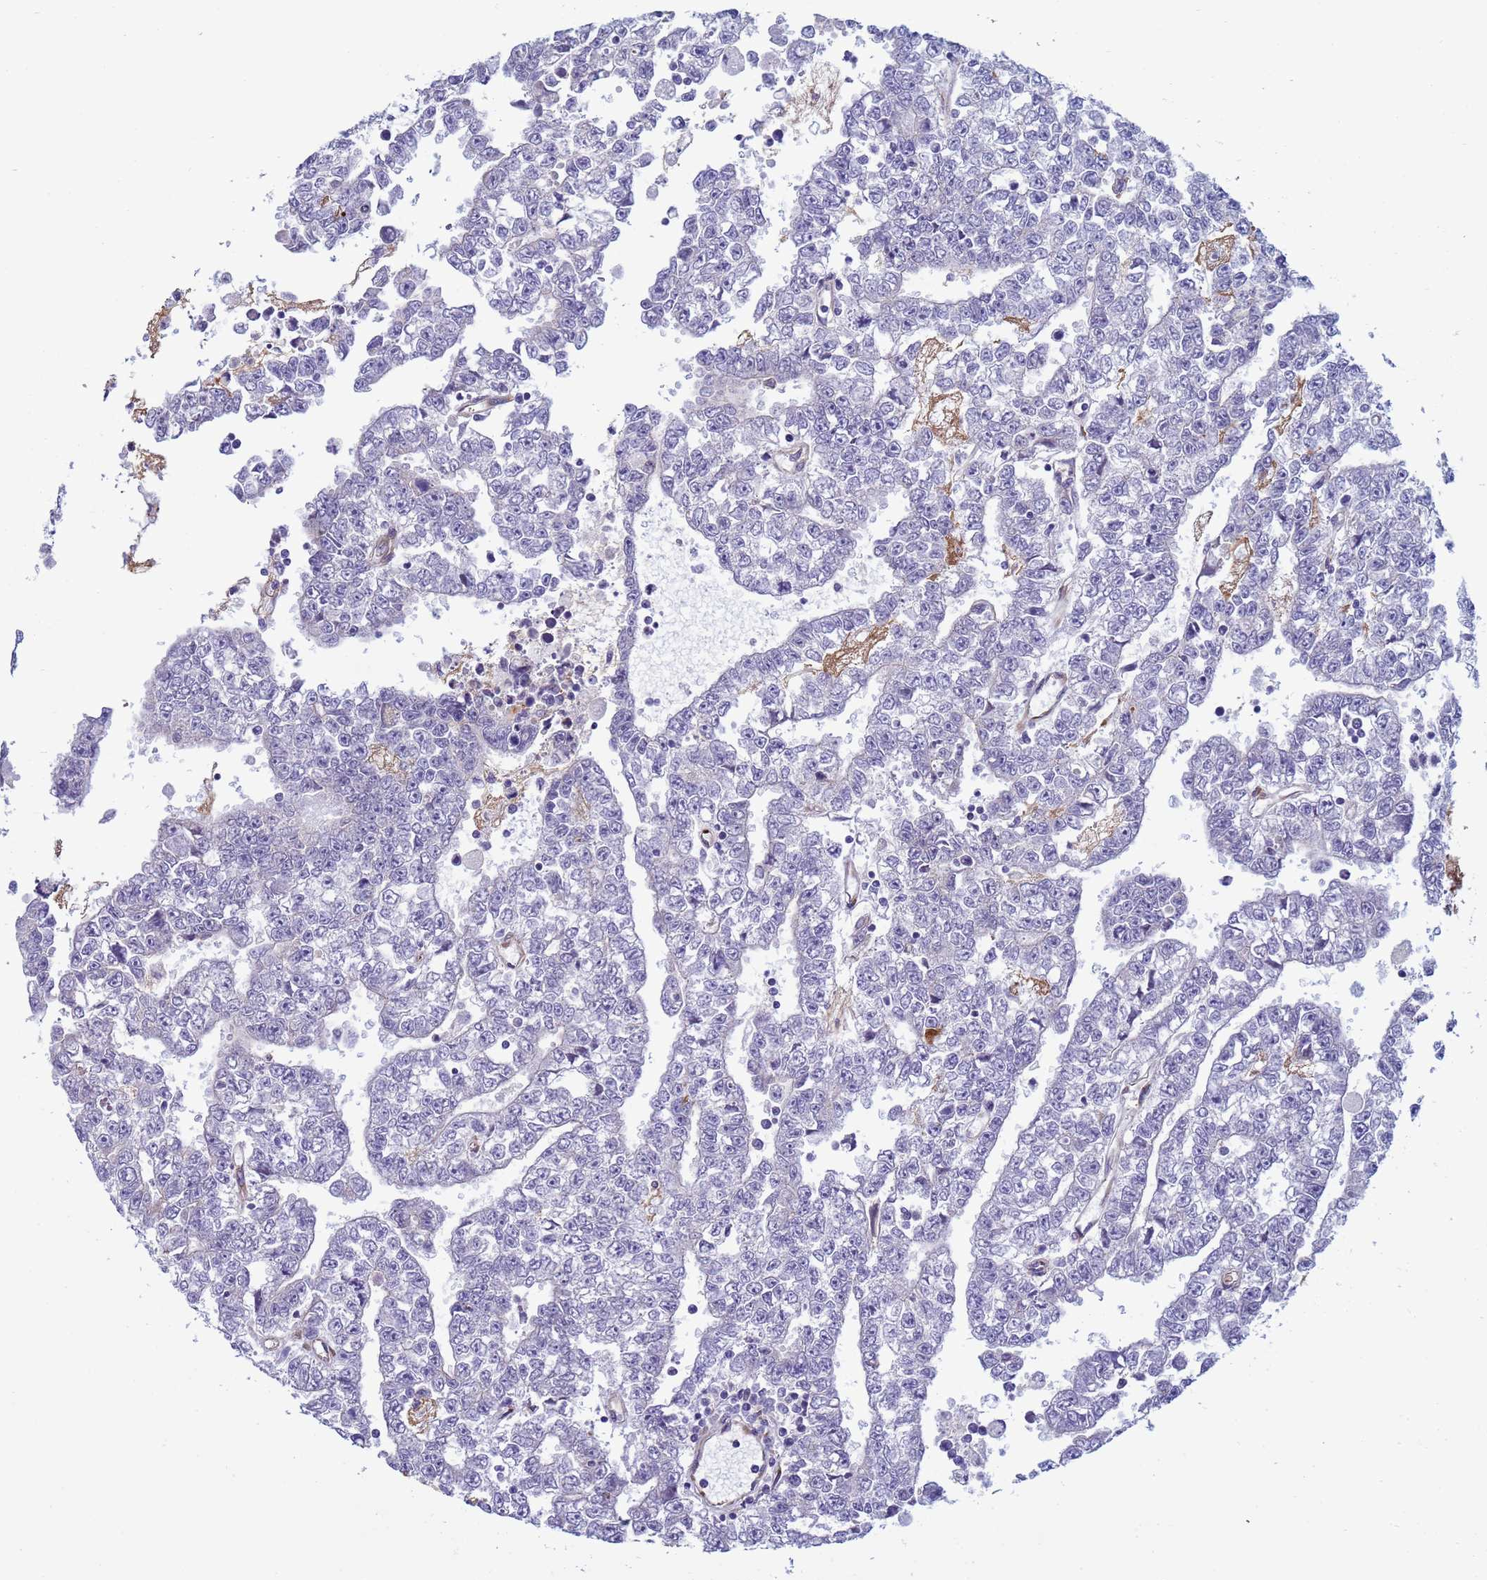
{"staining": {"intensity": "negative", "quantity": "none", "location": "none"}, "tissue": "testis cancer", "cell_type": "Tumor cells", "image_type": "cancer", "snomed": [{"axis": "morphology", "description": "Carcinoma, Embryonal, NOS"}, {"axis": "topography", "description": "Testis"}], "caption": "DAB immunohistochemical staining of testis cancer exhibits no significant positivity in tumor cells.", "gene": "TRPC6", "patient": {"sex": "male", "age": 25}}